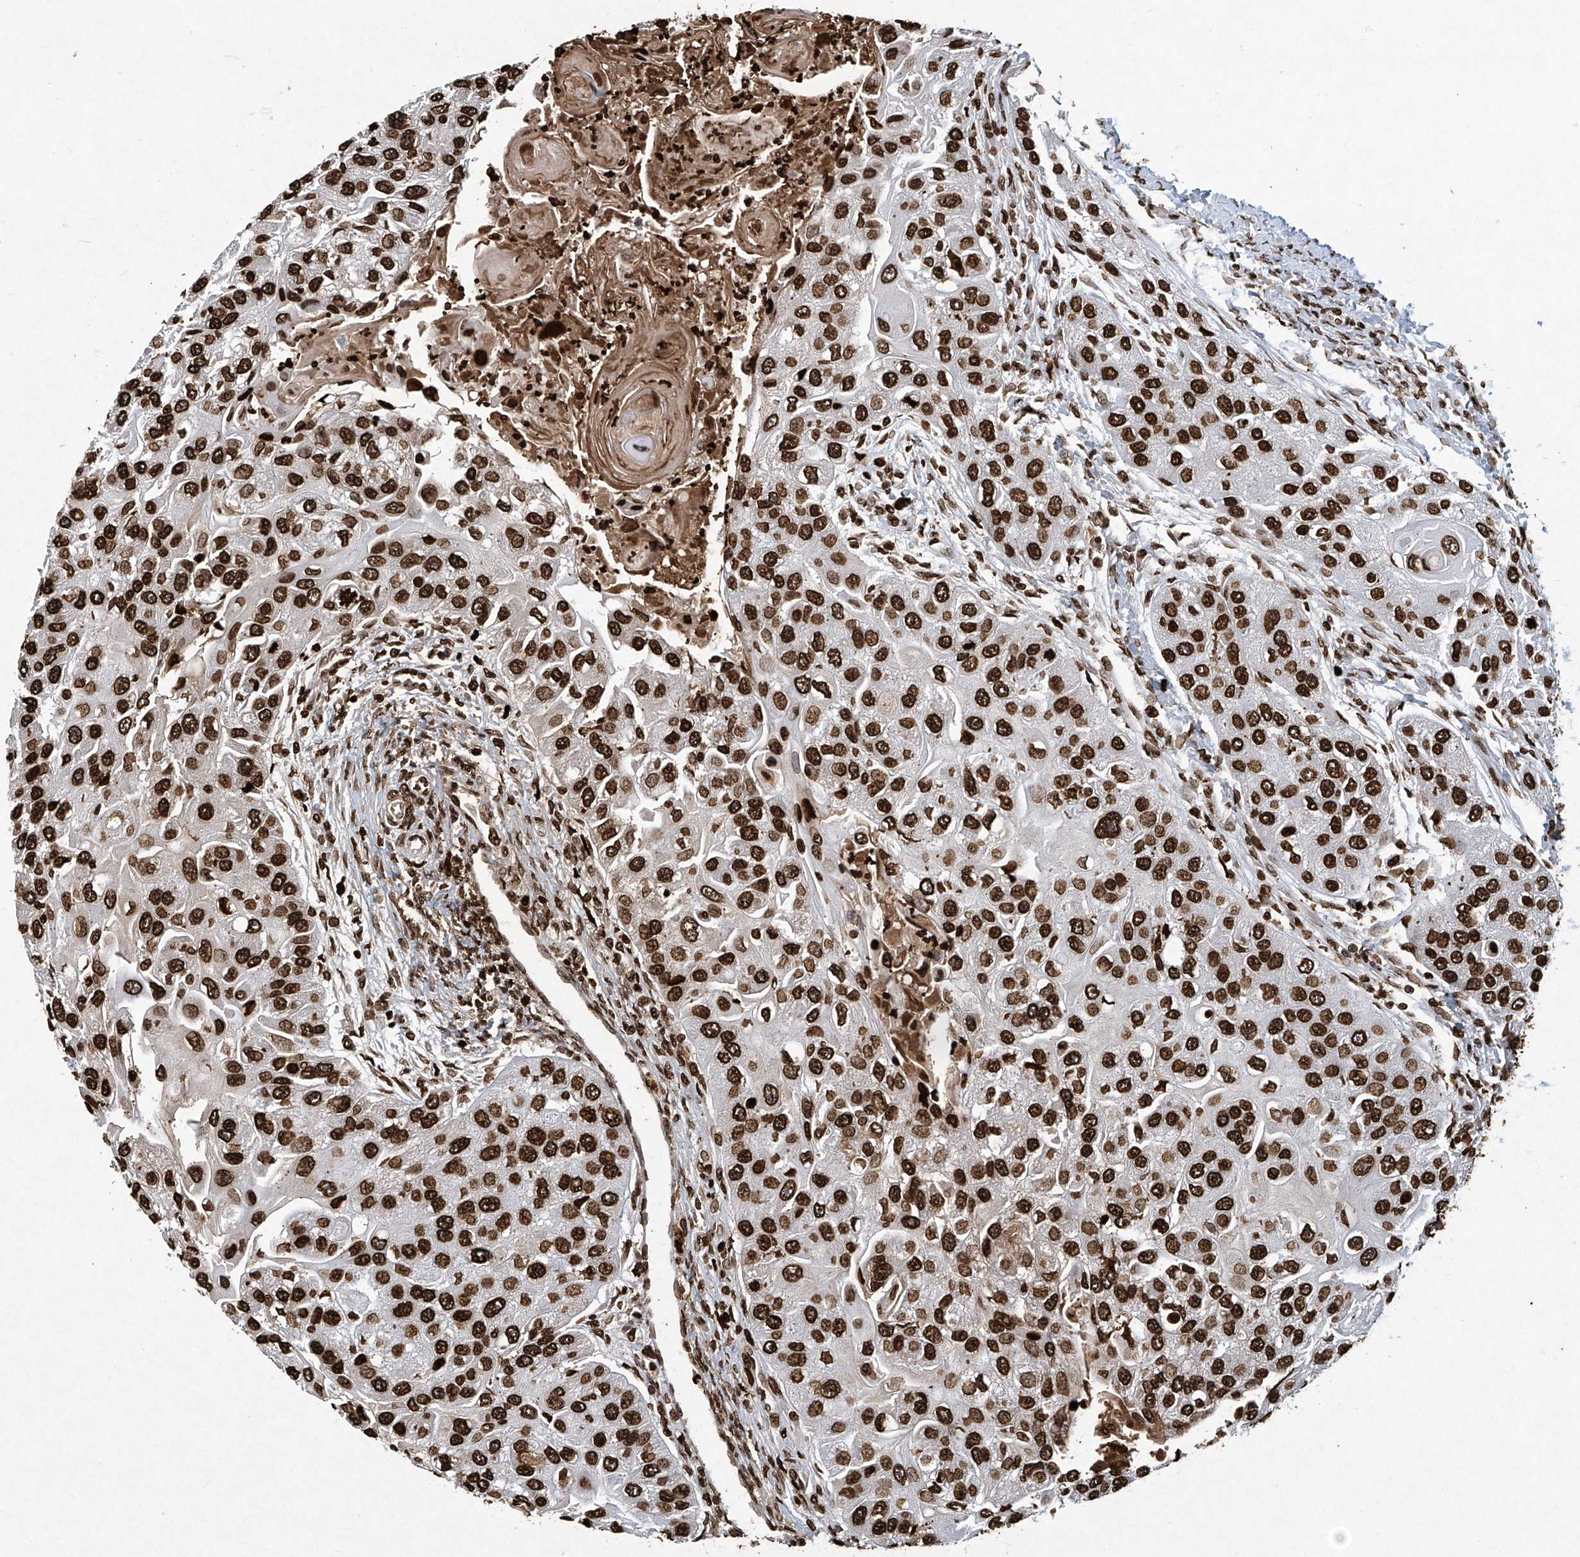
{"staining": {"intensity": "strong", "quantity": ">75%", "location": "nuclear"}, "tissue": "head and neck cancer", "cell_type": "Tumor cells", "image_type": "cancer", "snomed": [{"axis": "morphology", "description": "Normal tissue, NOS"}, {"axis": "morphology", "description": "Squamous cell carcinoma, NOS"}, {"axis": "topography", "description": "Skeletal muscle"}, {"axis": "topography", "description": "Head-Neck"}], "caption": "Protein staining by immunohistochemistry demonstrates strong nuclear expression in approximately >75% of tumor cells in head and neck cancer.", "gene": "H3-3A", "patient": {"sex": "male", "age": 51}}